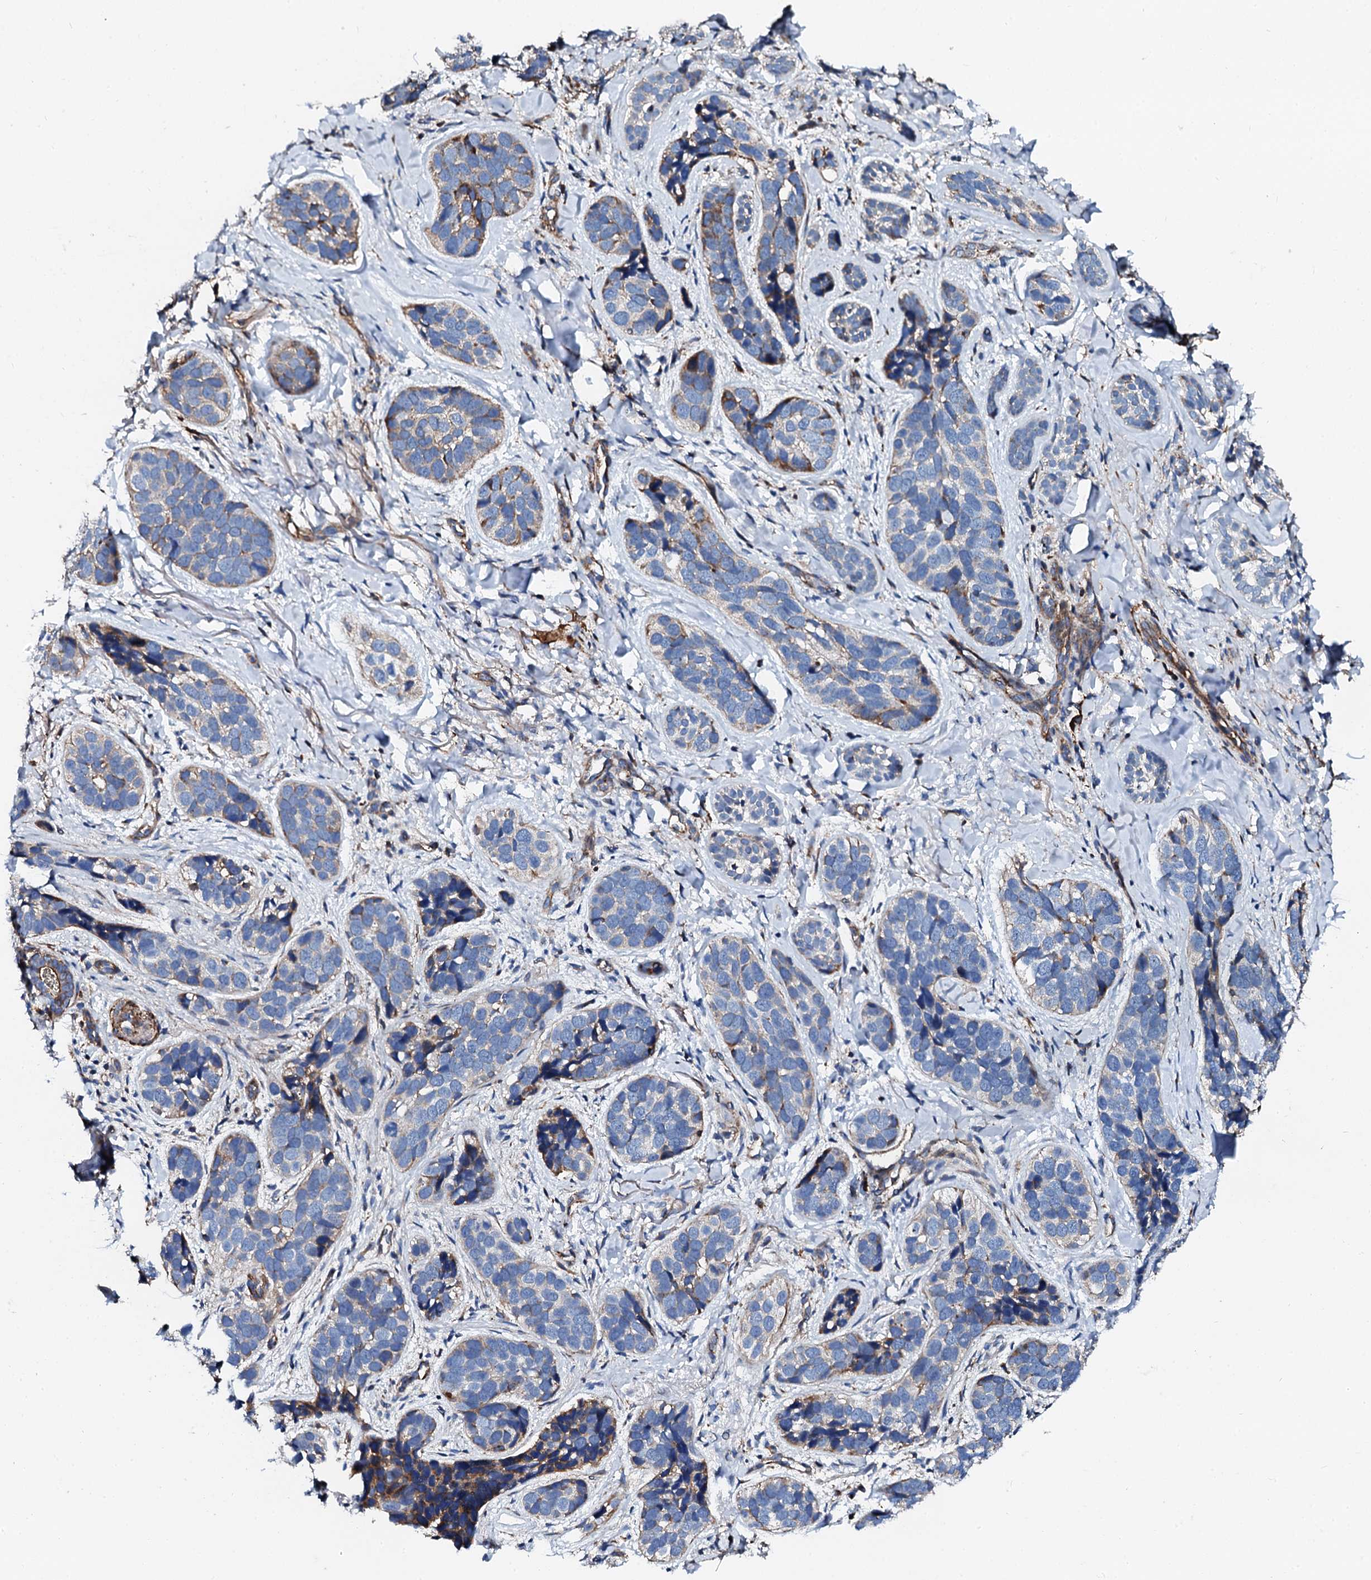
{"staining": {"intensity": "weak", "quantity": "<25%", "location": "cytoplasmic/membranous"}, "tissue": "skin cancer", "cell_type": "Tumor cells", "image_type": "cancer", "snomed": [{"axis": "morphology", "description": "Basal cell carcinoma"}, {"axis": "topography", "description": "Skin"}], "caption": "DAB immunohistochemical staining of basal cell carcinoma (skin) reveals no significant staining in tumor cells. (DAB immunohistochemistry (IHC), high magnification).", "gene": "INTS10", "patient": {"sex": "male", "age": 71}}